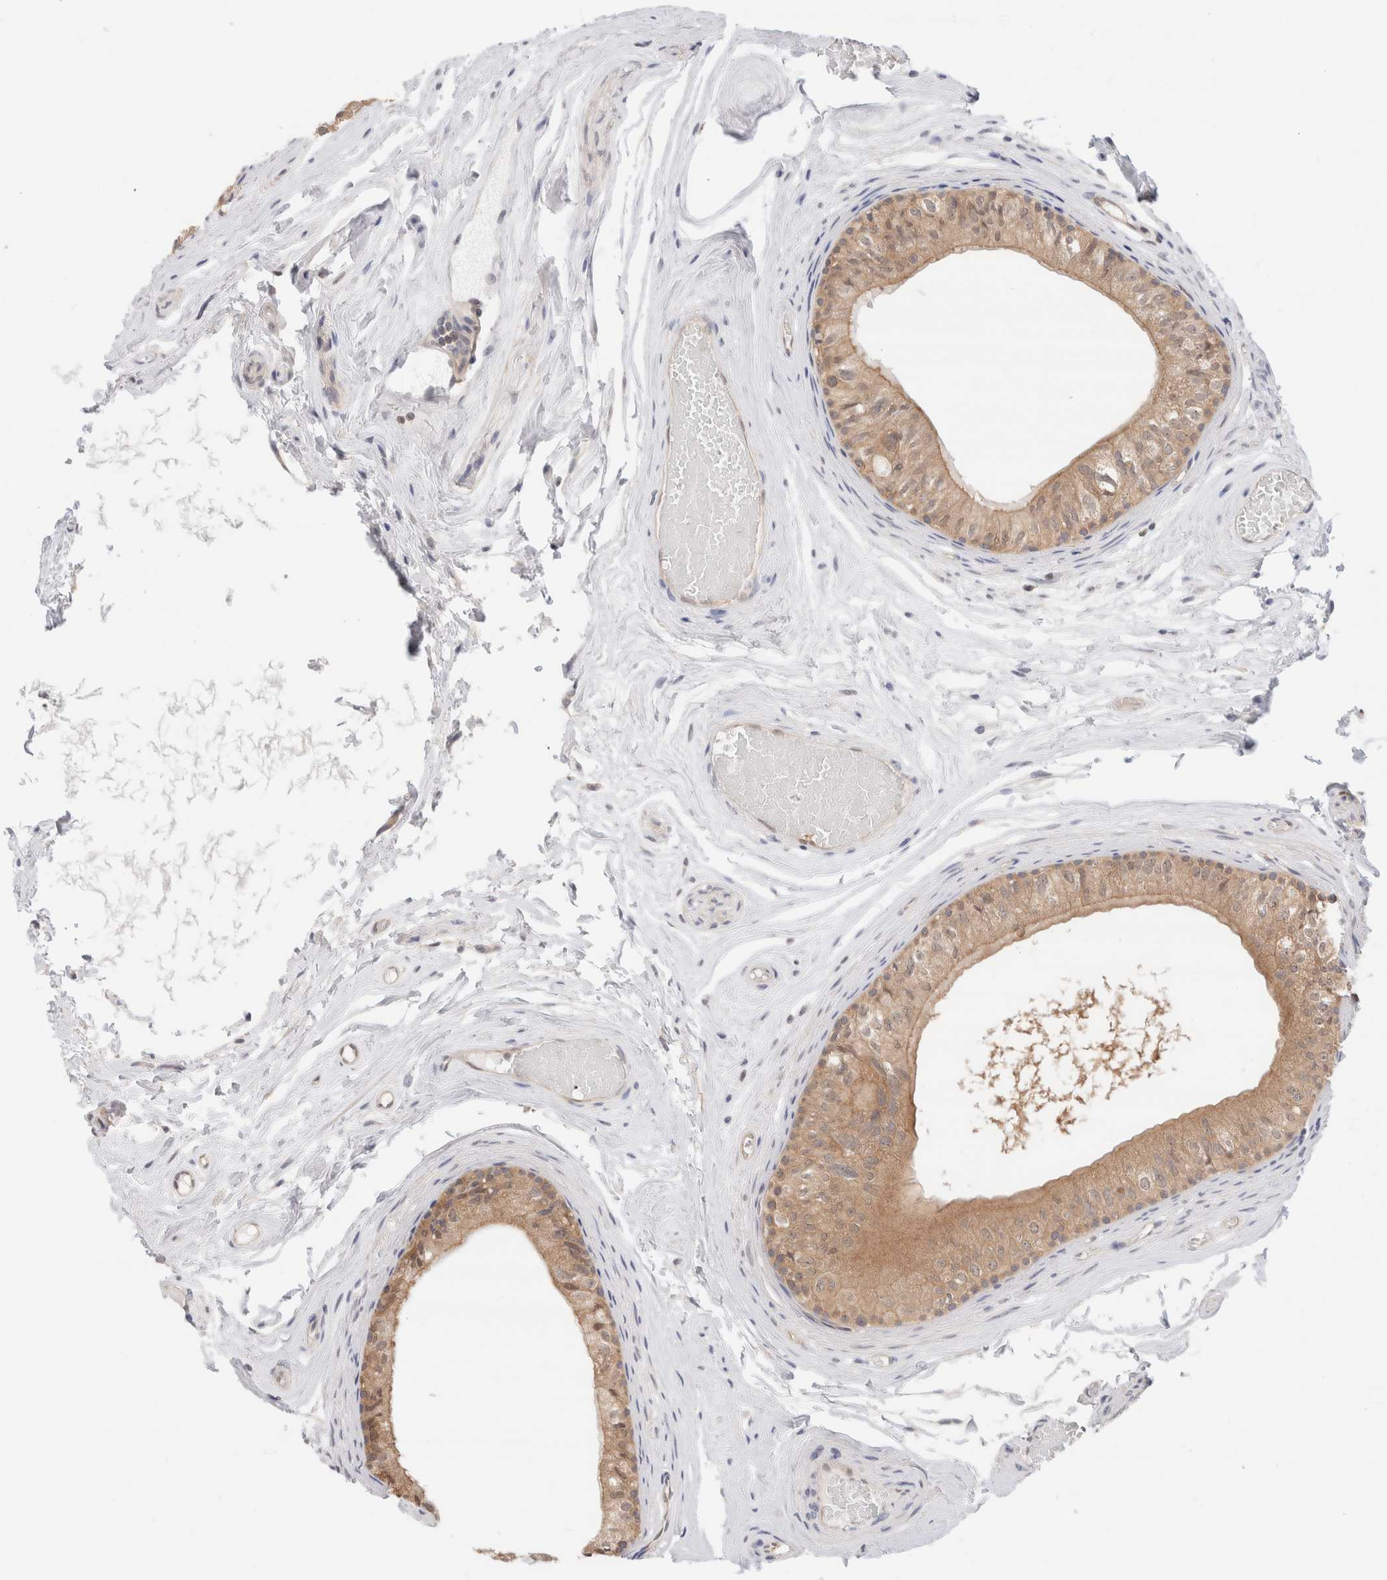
{"staining": {"intensity": "moderate", "quantity": ">75%", "location": "cytoplasmic/membranous"}, "tissue": "epididymis", "cell_type": "Glandular cells", "image_type": "normal", "snomed": [{"axis": "morphology", "description": "Normal tissue, NOS"}, {"axis": "topography", "description": "Epididymis"}], "caption": "Unremarkable epididymis reveals moderate cytoplasmic/membranous positivity in about >75% of glandular cells, visualized by immunohistochemistry. The protein is shown in brown color, while the nuclei are stained blue.", "gene": "C17orf97", "patient": {"sex": "male", "age": 79}}